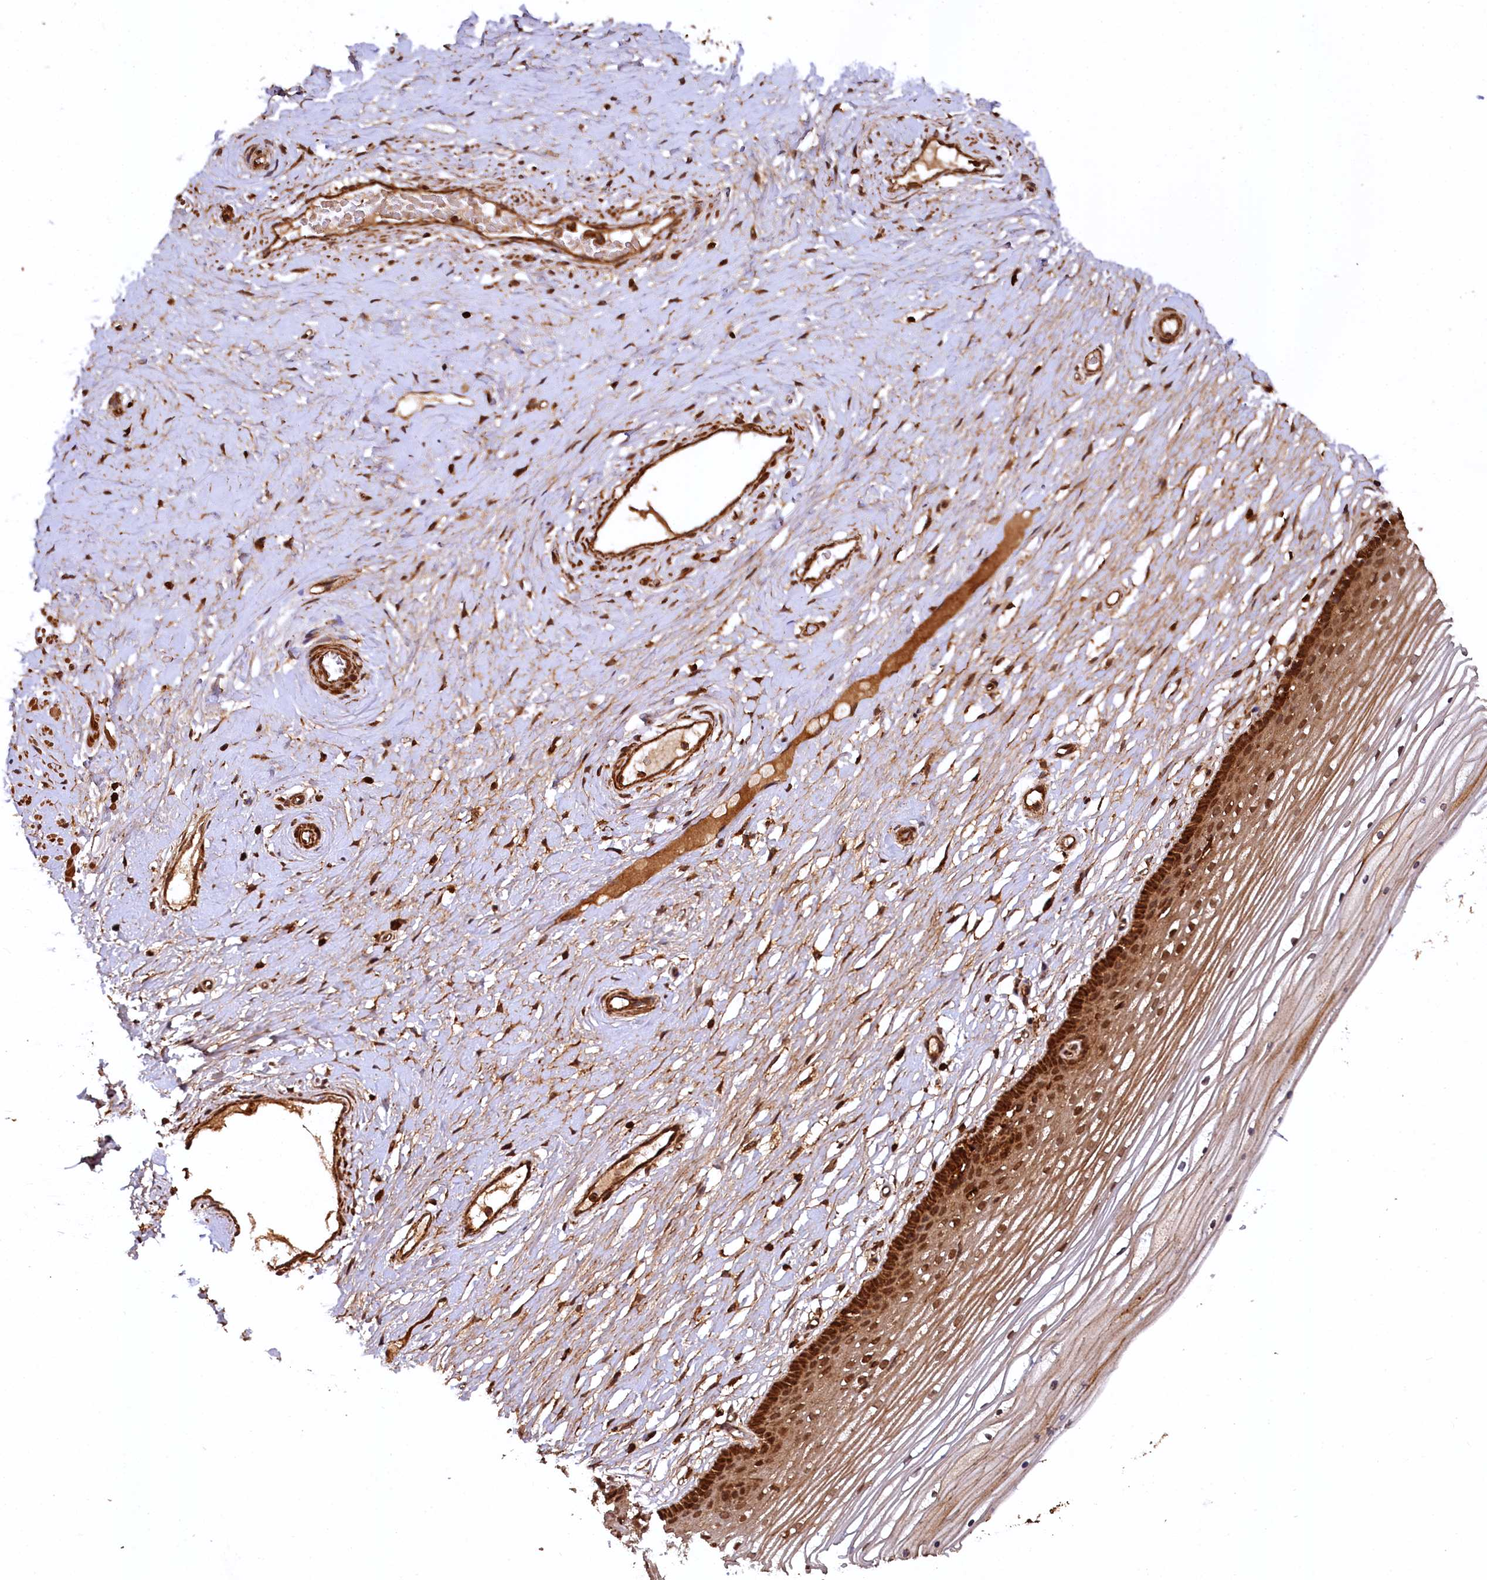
{"staining": {"intensity": "strong", "quantity": ">75%", "location": "cytoplasmic/membranous"}, "tissue": "vagina", "cell_type": "Squamous epithelial cells", "image_type": "normal", "snomed": [{"axis": "morphology", "description": "Normal tissue, NOS"}, {"axis": "topography", "description": "Vagina"}, {"axis": "topography", "description": "Cervix"}], "caption": "IHC of unremarkable vagina displays high levels of strong cytoplasmic/membranous expression in approximately >75% of squamous epithelial cells.", "gene": "STUB1", "patient": {"sex": "female", "age": 40}}